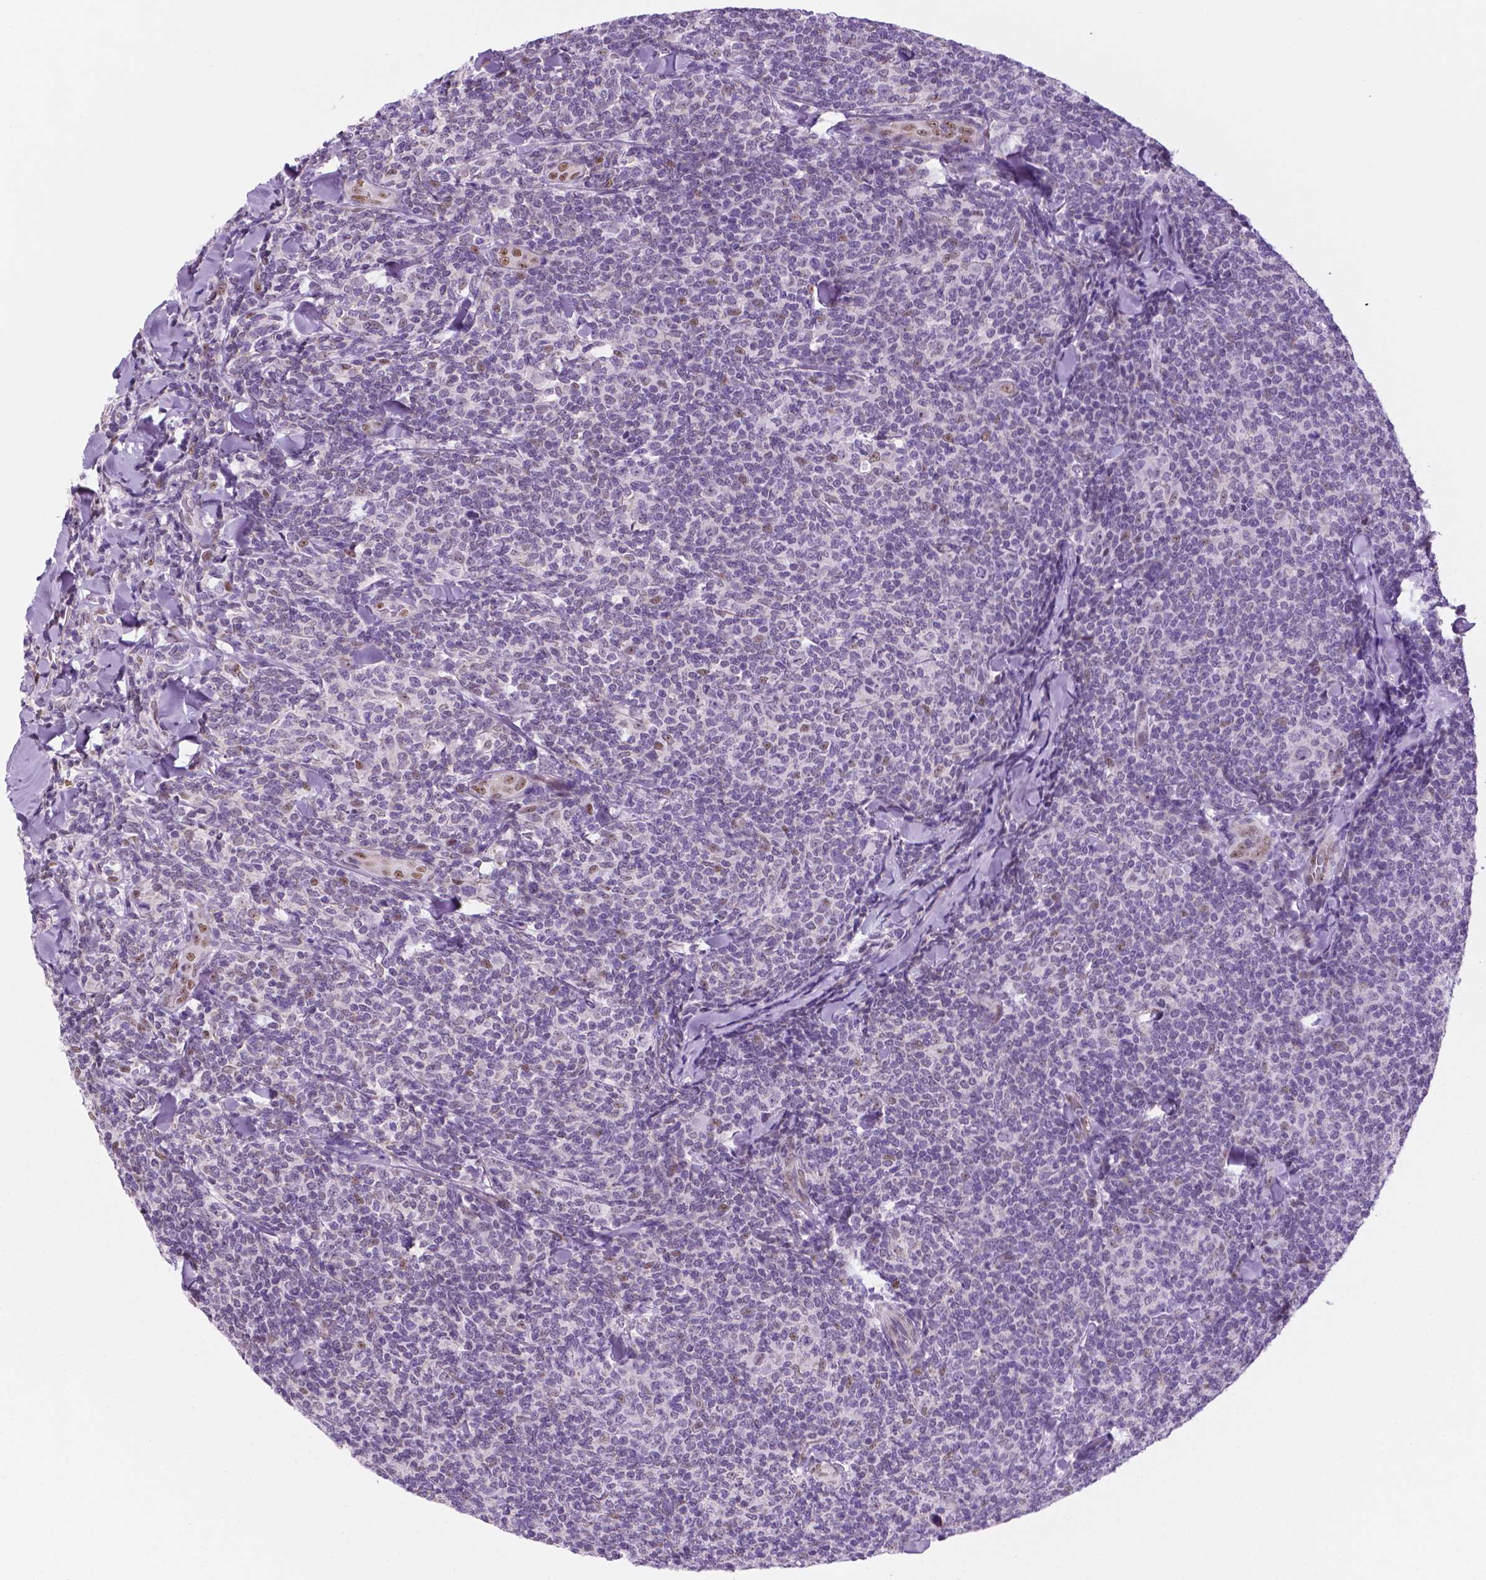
{"staining": {"intensity": "negative", "quantity": "none", "location": "none"}, "tissue": "lymphoma", "cell_type": "Tumor cells", "image_type": "cancer", "snomed": [{"axis": "morphology", "description": "Malignant lymphoma, non-Hodgkin's type, Low grade"}, {"axis": "topography", "description": "Lymph node"}], "caption": "Low-grade malignant lymphoma, non-Hodgkin's type was stained to show a protein in brown. There is no significant staining in tumor cells.", "gene": "C18orf21", "patient": {"sex": "female", "age": 56}}